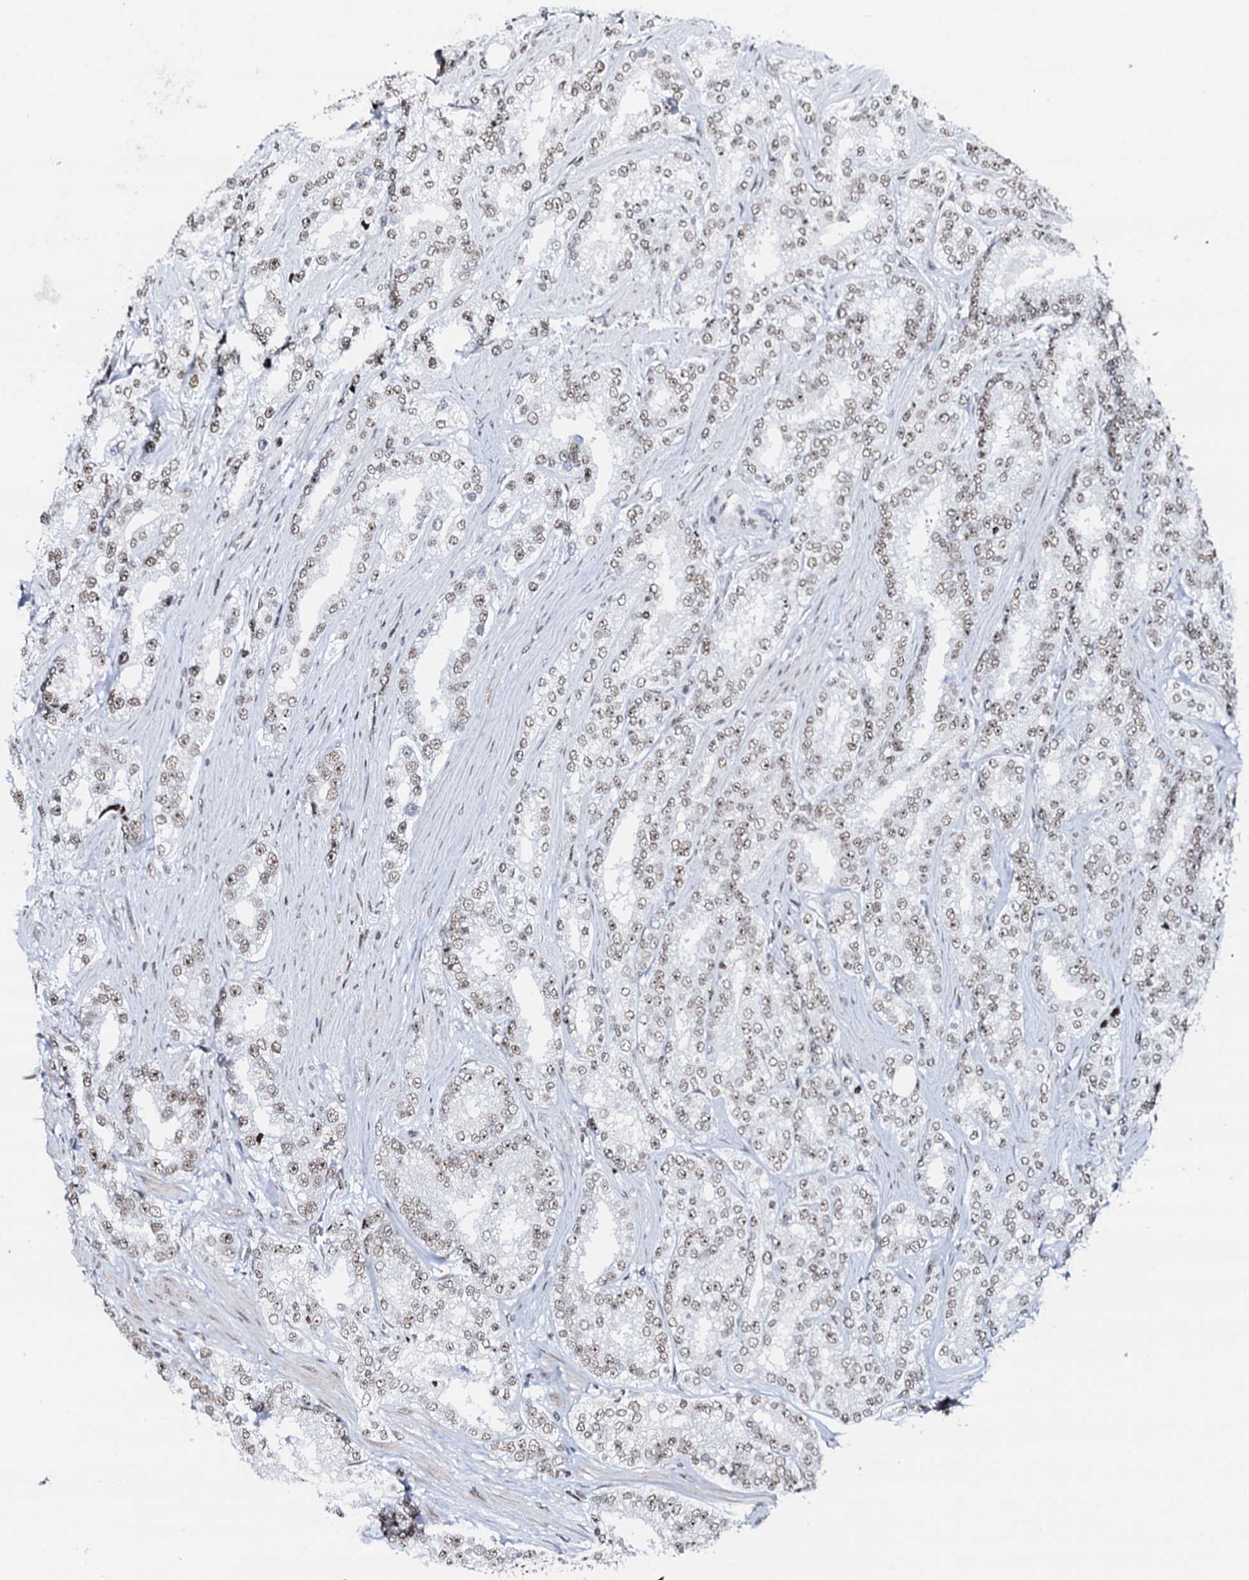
{"staining": {"intensity": "moderate", "quantity": ">75%", "location": "nuclear"}, "tissue": "prostate cancer", "cell_type": "Tumor cells", "image_type": "cancer", "snomed": [{"axis": "morphology", "description": "Normal tissue, NOS"}, {"axis": "morphology", "description": "Adenocarcinoma, High grade"}, {"axis": "topography", "description": "Prostate"}], "caption": "There is medium levels of moderate nuclear expression in tumor cells of prostate cancer (adenocarcinoma (high-grade)), as demonstrated by immunohistochemical staining (brown color).", "gene": "NKAPD1", "patient": {"sex": "male", "age": 83}}